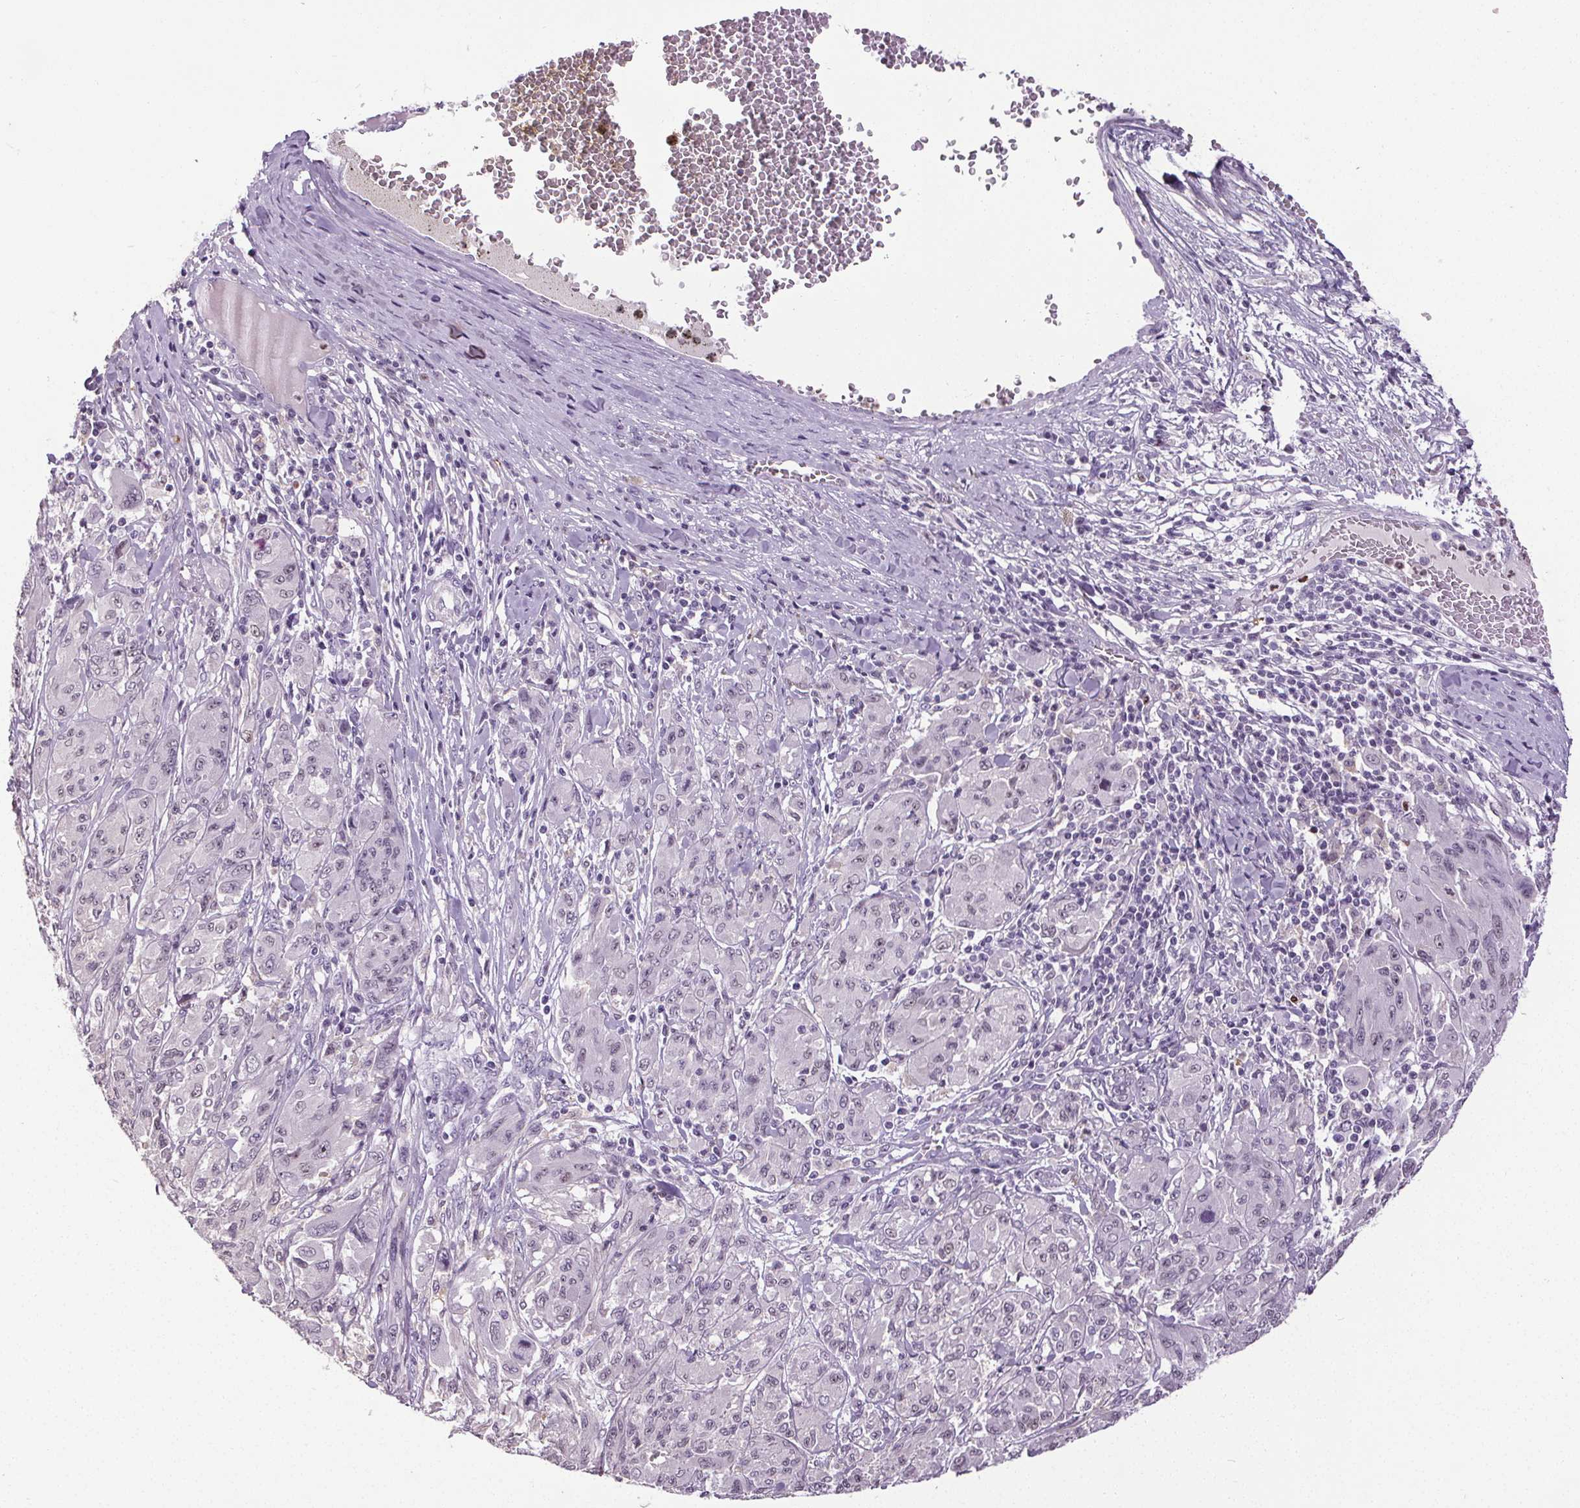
{"staining": {"intensity": "negative", "quantity": "none", "location": "none"}, "tissue": "melanoma", "cell_type": "Tumor cells", "image_type": "cancer", "snomed": [{"axis": "morphology", "description": "Malignant melanoma, NOS"}, {"axis": "topography", "description": "Skin"}], "caption": "This micrograph is of malignant melanoma stained with immunohistochemistry to label a protein in brown with the nuclei are counter-stained blue. There is no expression in tumor cells.", "gene": "TMEM240", "patient": {"sex": "female", "age": 91}}